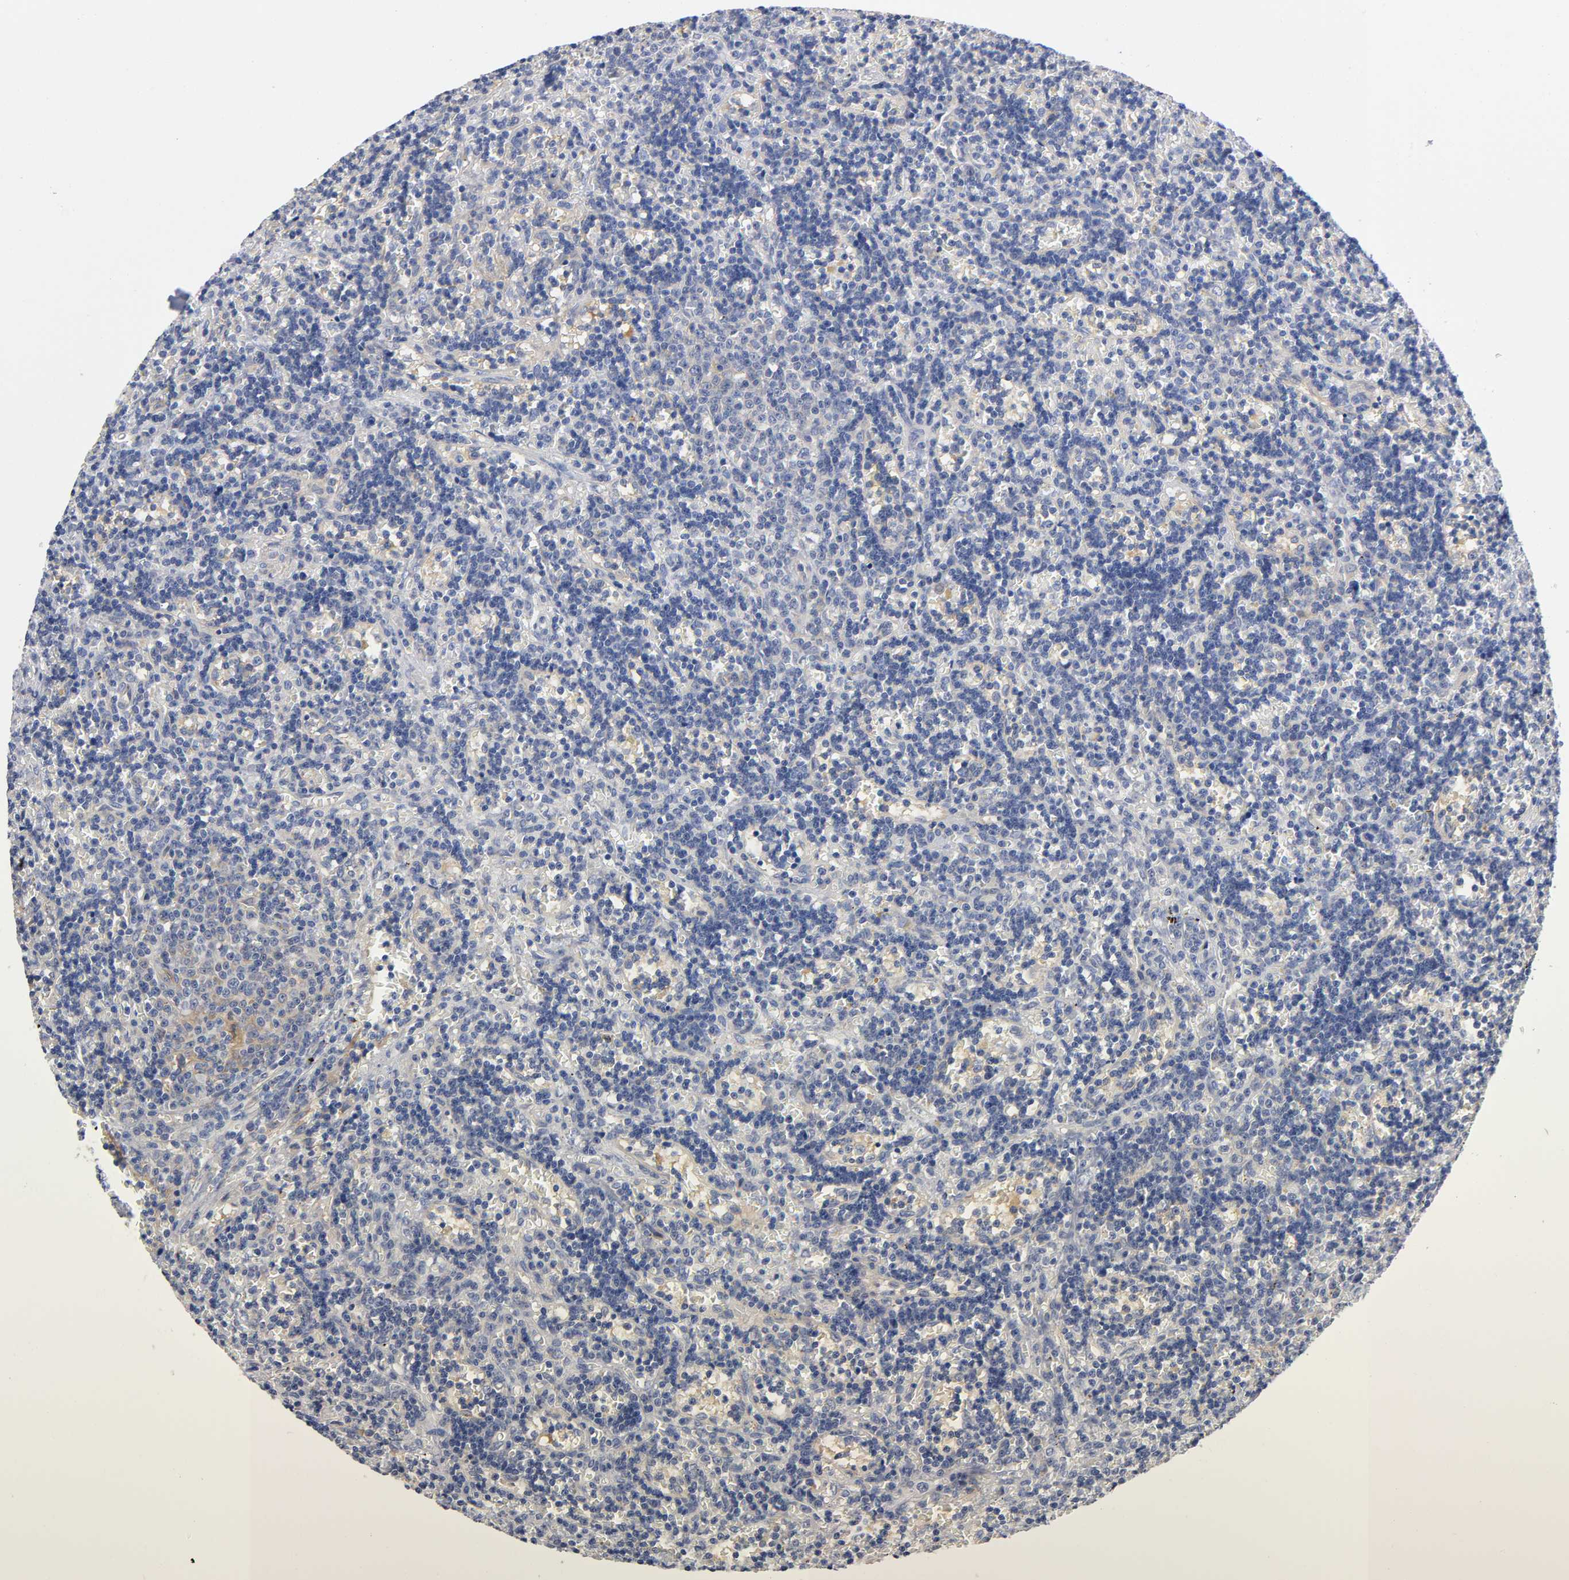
{"staining": {"intensity": "weak", "quantity": "25%-75%", "location": "cytoplasmic/membranous"}, "tissue": "lymphoma", "cell_type": "Tumor cells", "image_type": "cancer", "snomed": [{"axis": "morphology", "description": "Malignant lymphoma, non-Hodgkin's type, Low grade"}, {"axis": "topography", "description": "Spleen"}], "caption": "Brown immunohistochemical staining in low-grade malignant lymphoma, non-Hodgkin's type reveals weak cytoplasmic/membranous expression in approximately 25%-75% of tumor cells.", "gene": "NOVA1", "patient": {"sex": "male", "age": 60}}